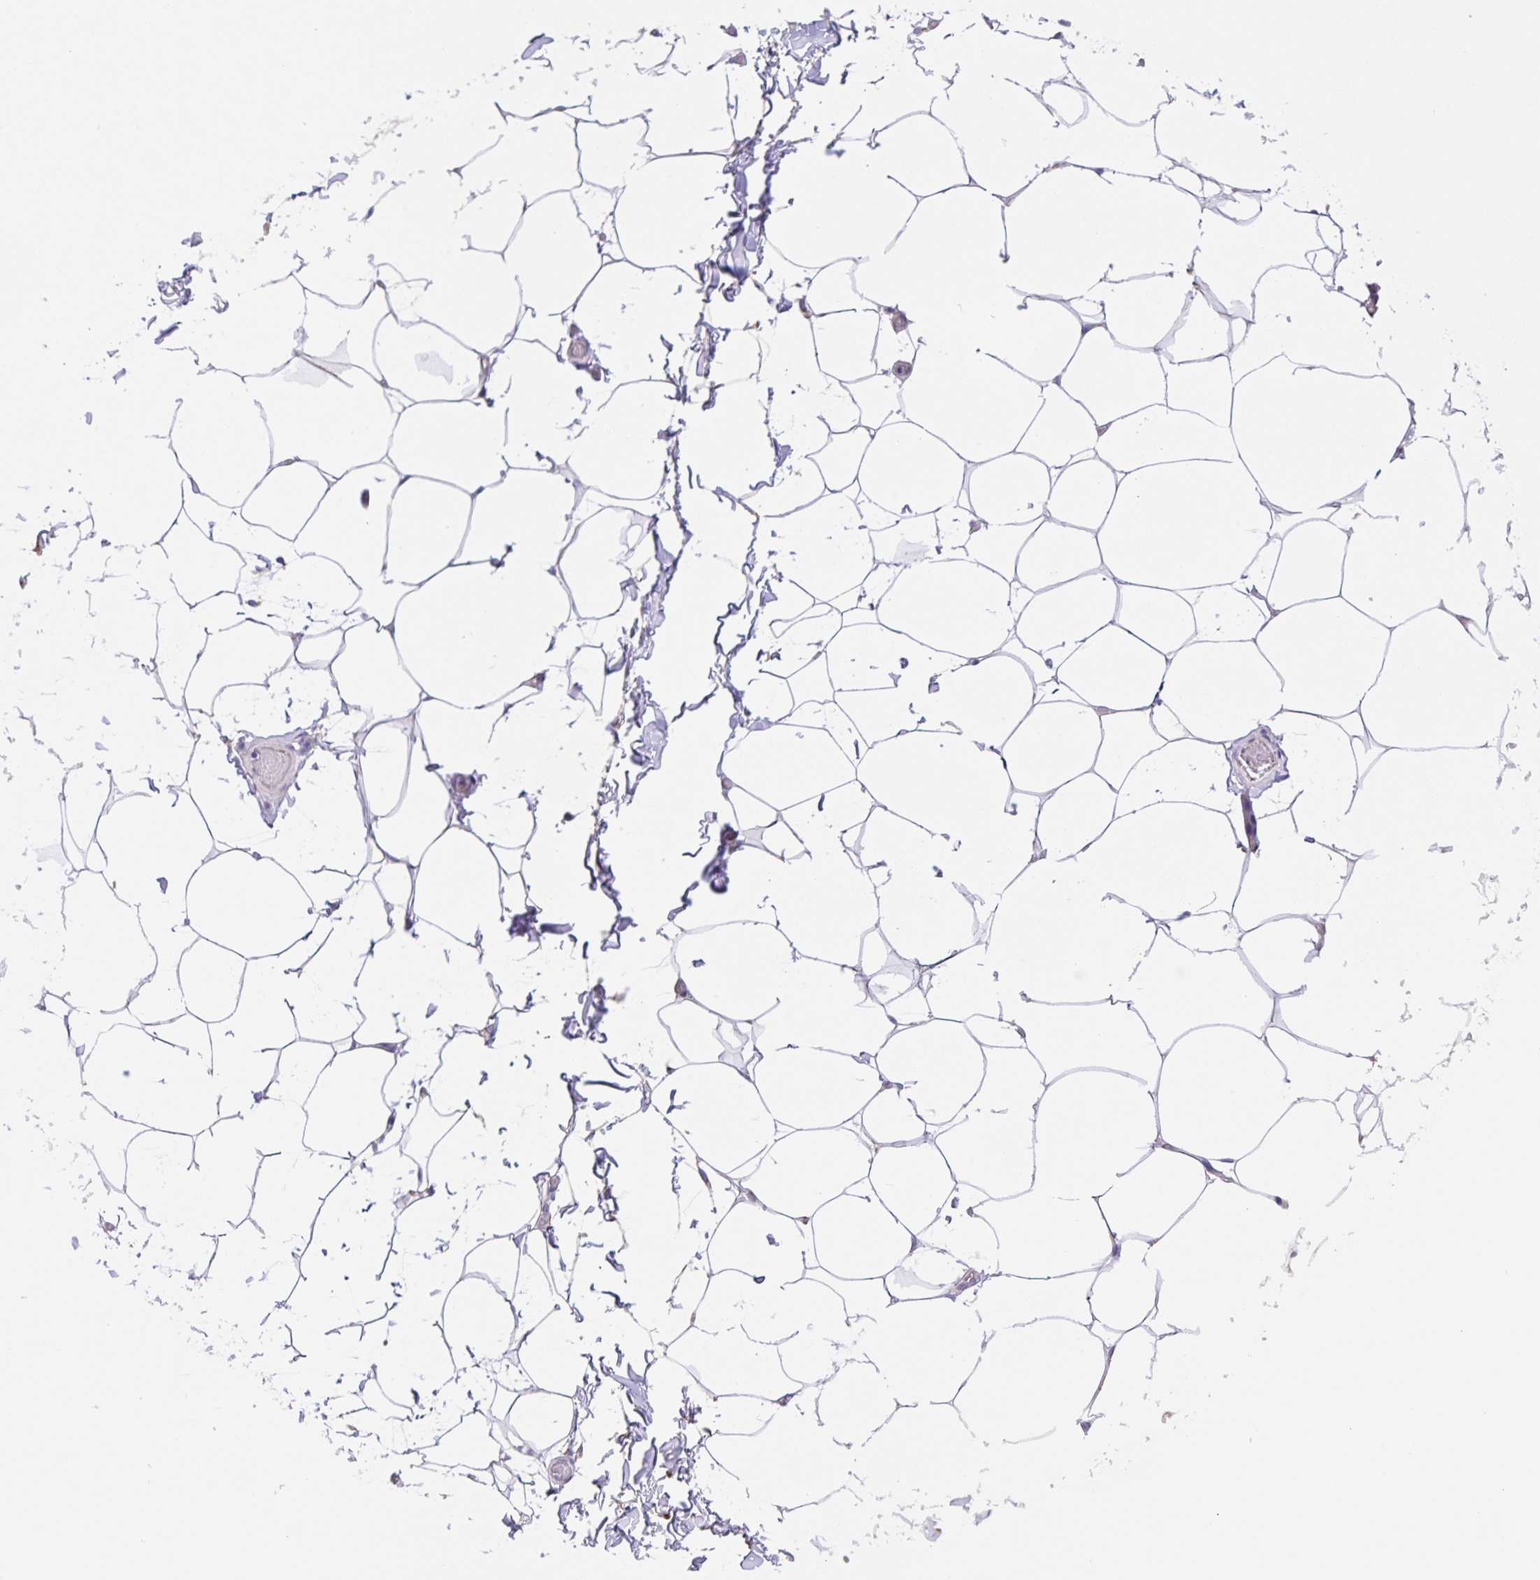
{"staining": {"intensity": "negative", "quantity": "none", "location": "none"}, "tissue": "adipose tissue", "cell_type": "Adipocytes", "image_type": "normal", "snomed": [{"axis": "morphology", "description": "Normal tissue, NOS"}, {"axis": "topography", "description": "Soft tissue"}, {"axis": "topography", "description": "Adipose tissue"}, {"axis": "topography", "description": "Vascular tissue"}, {"axis": "topography", "description": "Peripheral nerve tissue"}], "caption": "Immunohistochemistry histopathology image of benign adipose tissue stained for a protein (brown), which demonstrates no expression in adipocytes.", "gene": "PRR36", "patient": {"sex": "male", "age": 29}}